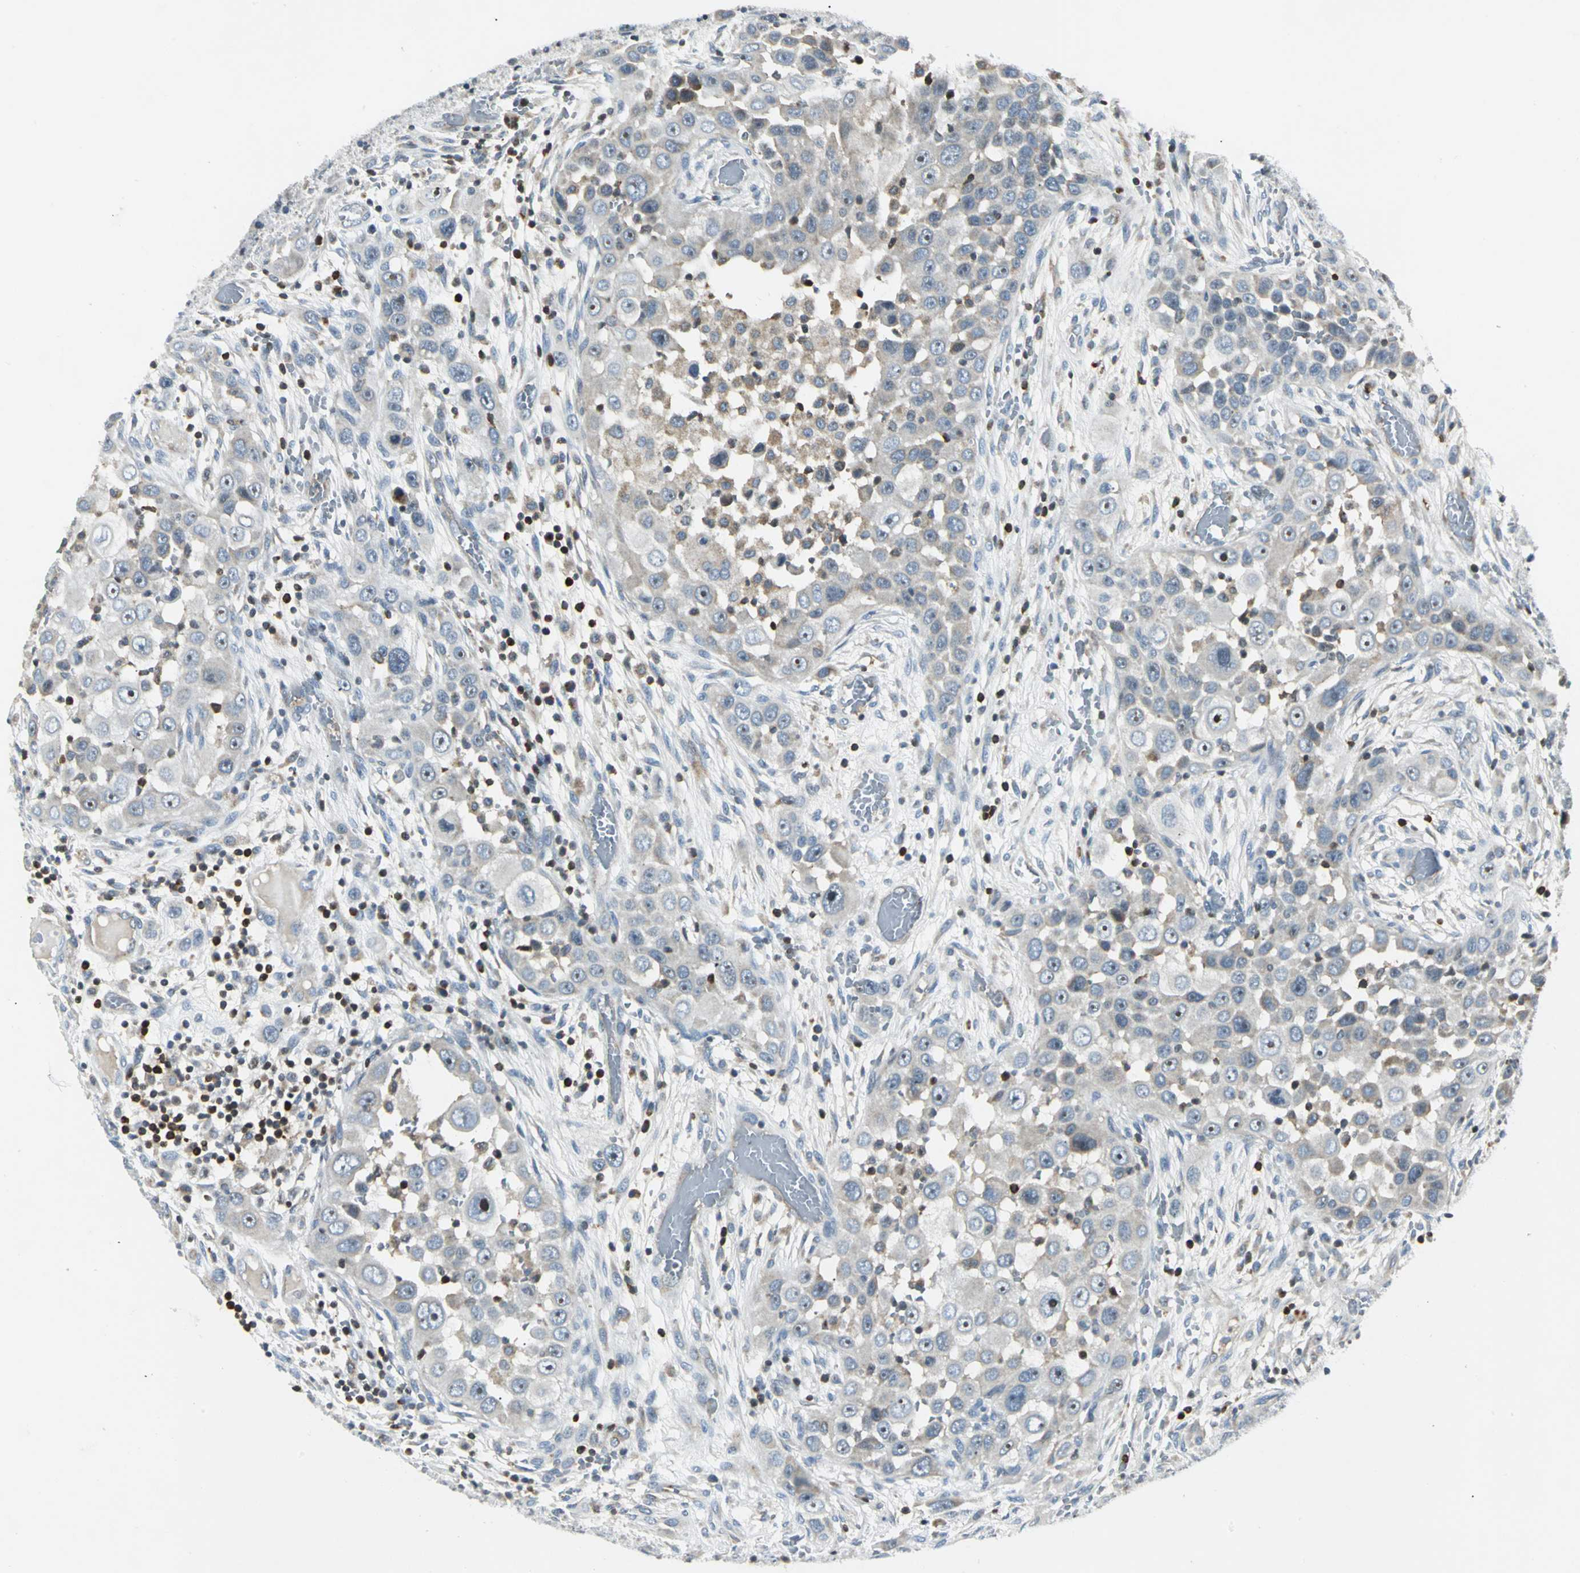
{"staining": {"intensity": "weak", "quantity": "<25%", "location": "cytoplasmic/membranous"}, "tissue": "head and neck cancer", "cell_type": "Tumor cells", "image_type": "cancer", "snomed": [{"axis": "morphology", "description": "Carcinoma, NOS"}, {"axis": "topography", "description": "Head-Neck"}], "caption": "An IHC image of head and neck cancer (carcinoma) is shown. There is no staining in tumor cells of head and neck cancer (carcinoma). (Brightfield microscopy of DAB (3,3'-diaminobenzidine) IHC at high magnification).", "gene": "USP40", "patient": {"sex": "male", "age": 87}}